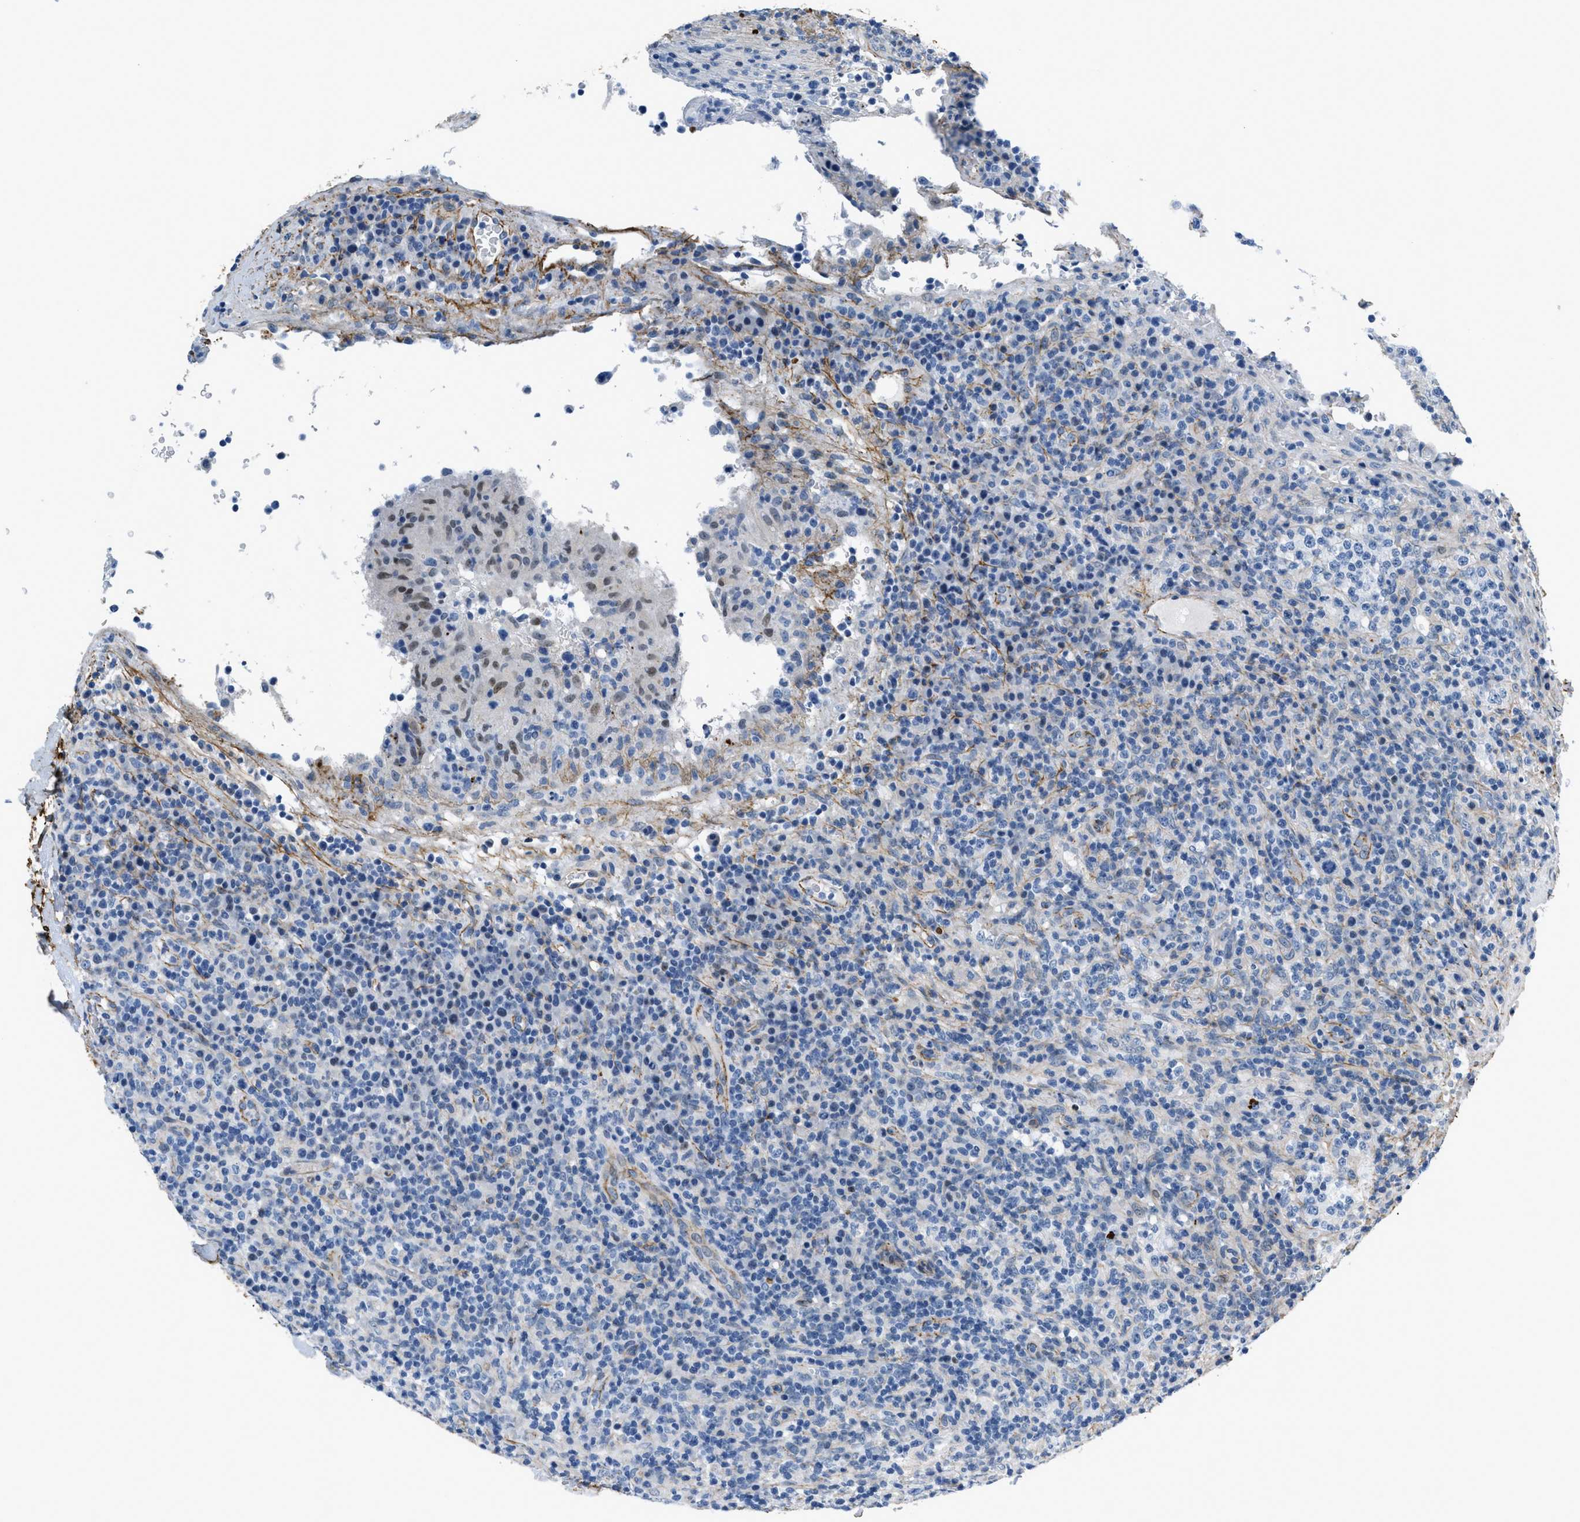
{"staining": {"intensity": "negative", "quantity": "none", "location": "none"}, "tissue": "lymphoma", "cell_type": "Tumor cells", "image_type": "cancer", "snomed": [{"axis": "morphology", "description": "Malignant lymphoma, non-Hodgkin's type, High grade"}, {"axis": "topography", "description": "Lymph node"}], "caption": "Tumor cells show no significant protein expression in malignant lymphoma, non-Hodgkin's type (high-grade).", "gene": "FBN1", "patient": {"sex": "female", "age": 76}}